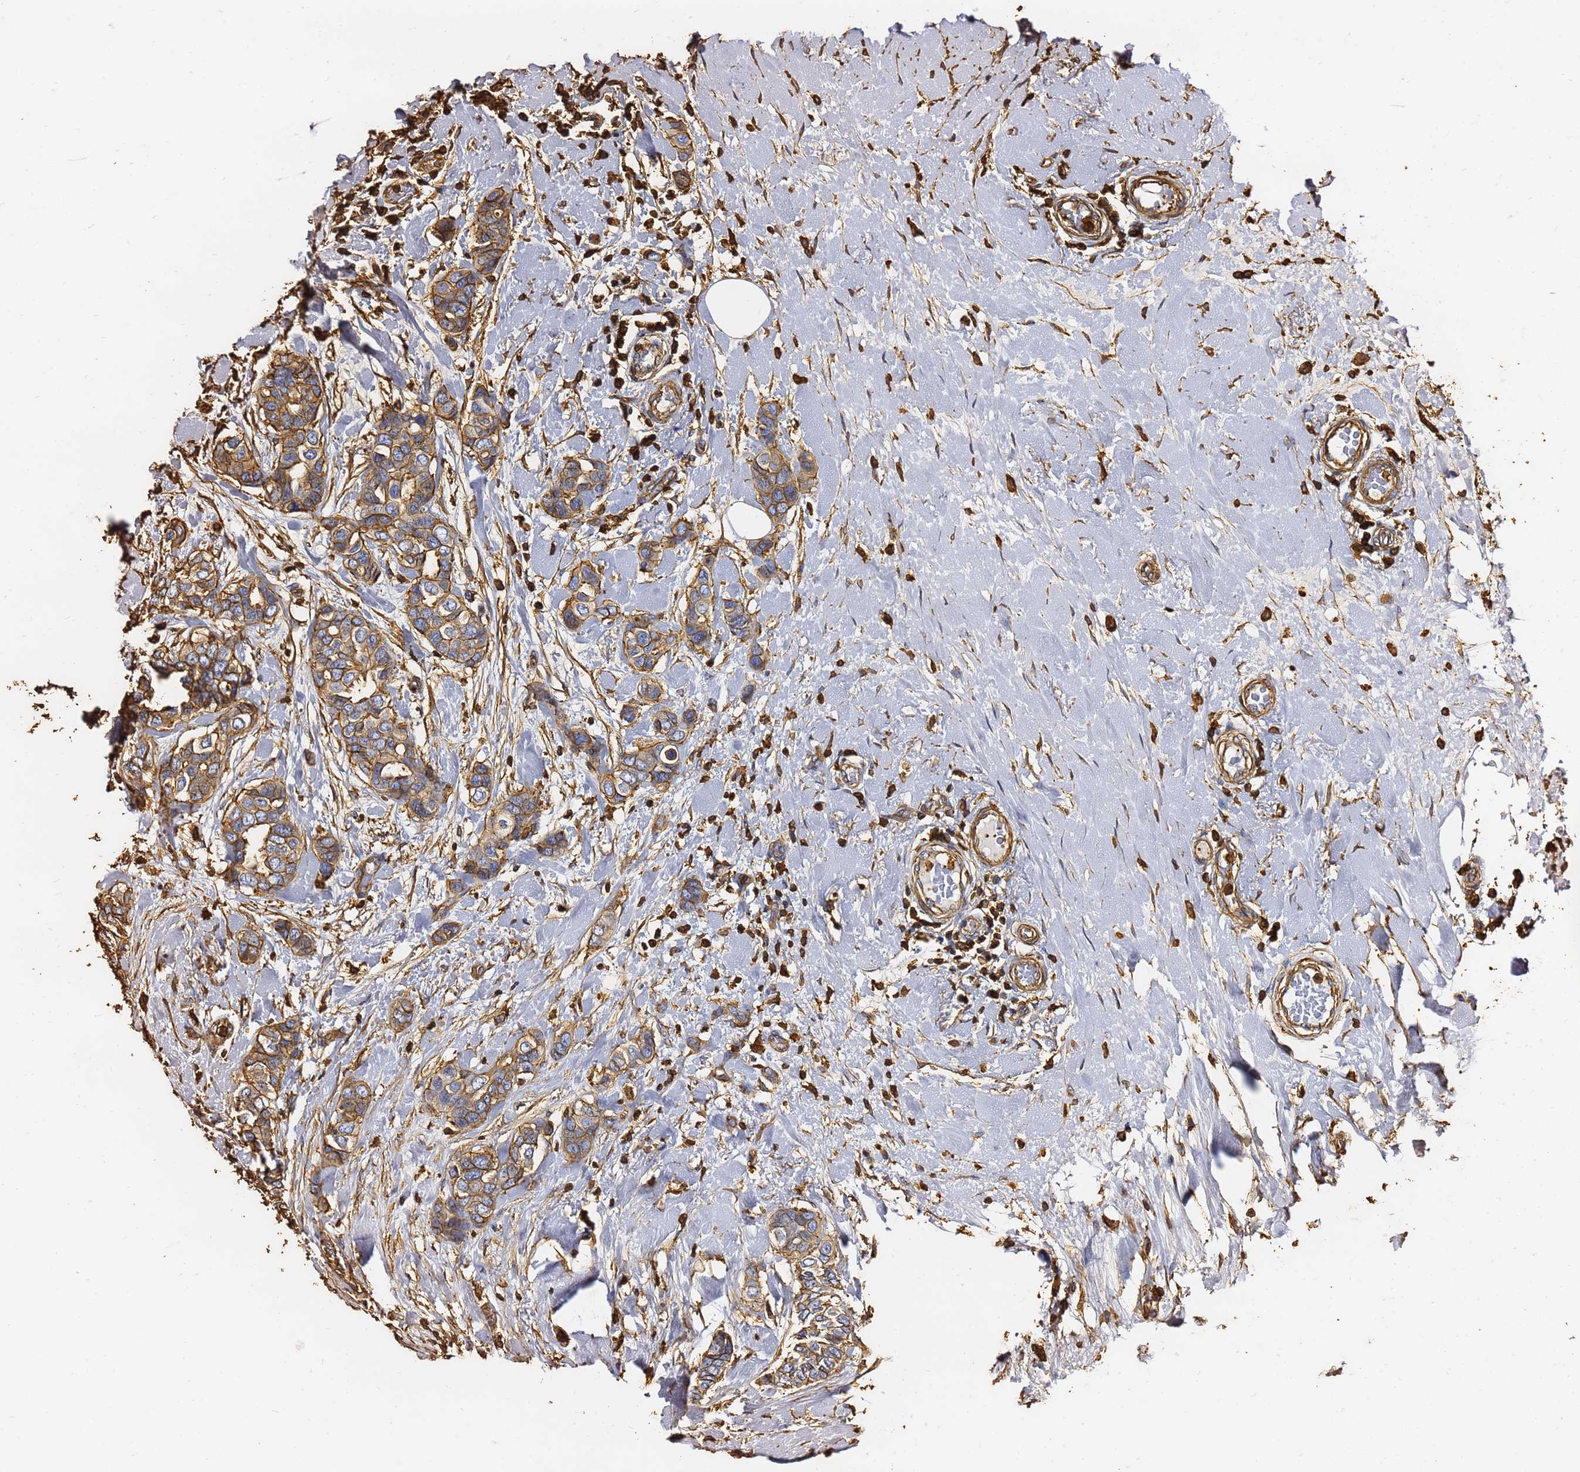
{"staining": {"intensity": "moderate", "quantity": ">75%", "location": "cytoplasmic/membranous"}, "tissue": "breast cancer", "cell_type": "Tumor cells", "image_type": "cancer", "snomed": [{"axis": "morphology", "description": "Lobular carcinoma"}, {"axis": "topography", "description": "Breast"}], "caption": "Brown immunohistochemical staining in breast cancer (lobular carcinoma) exhibits moderate cytoplasmic/membranous expression in about >75% of tumor cells.", "gene": "ACTB", "patient": {"sex": "female", "age": 51}}